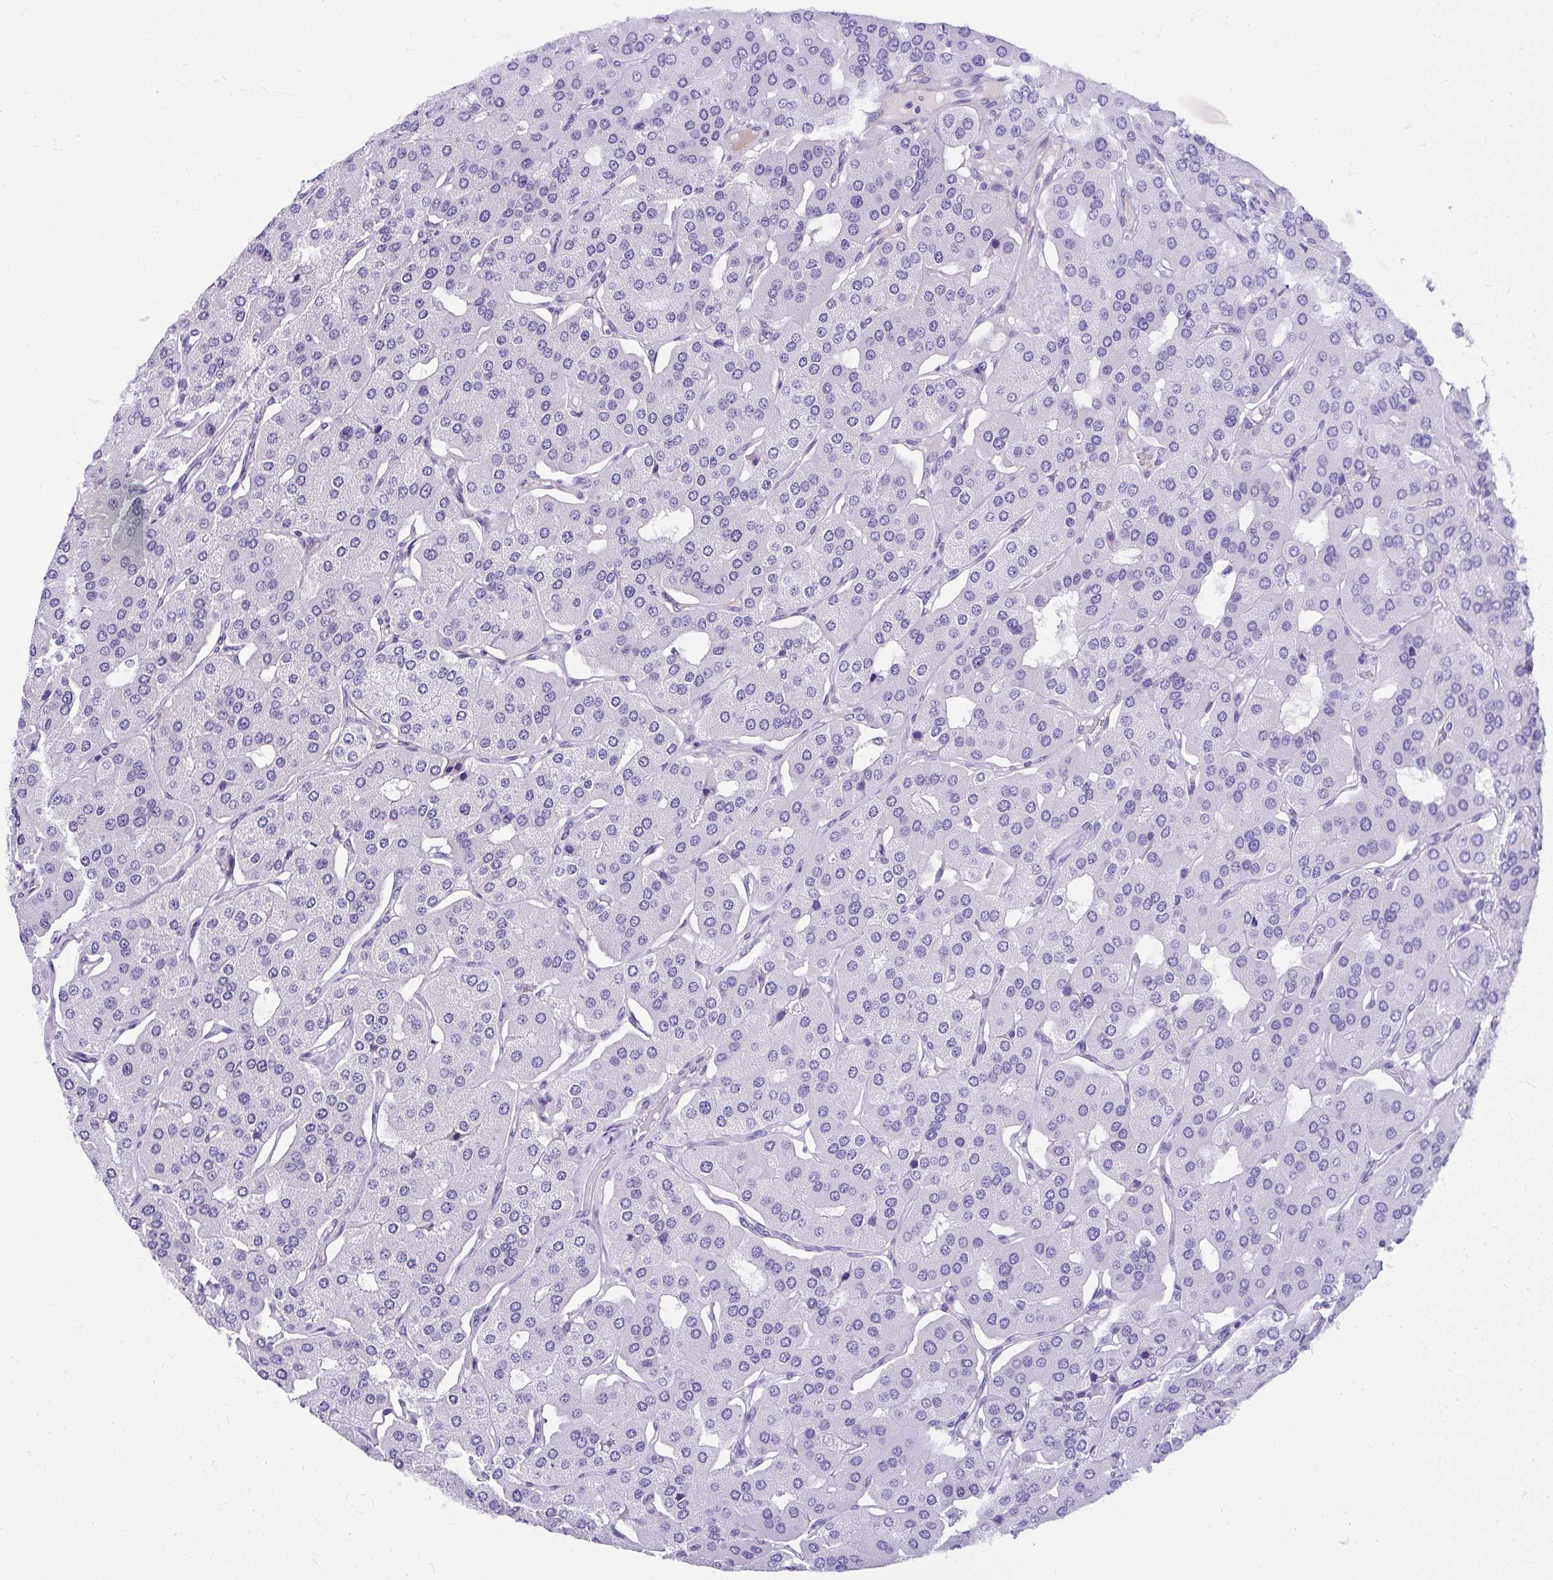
{"staining": {"intensity": "negative", "quantity": "none", "location": "none"}, "tissue": "parathyroid gland", "cell_type": "Glandular cells", "image_type": "normal", "snomed": [{"axis": "morphology", "description": "Normal tissue, NOS"}, {"axis": "morphology", "description": "Adenoma, NOS"}, {"axis": "topography", "description": "Parathyroid gland"}], "caption": "This is an immunohistochemistry (IHC) image of unremarkable parathyroid gland. There is no positivity in glandular cells.", "gene": "DEPDC5", "patient": {"sex": "female", "age": 86}}